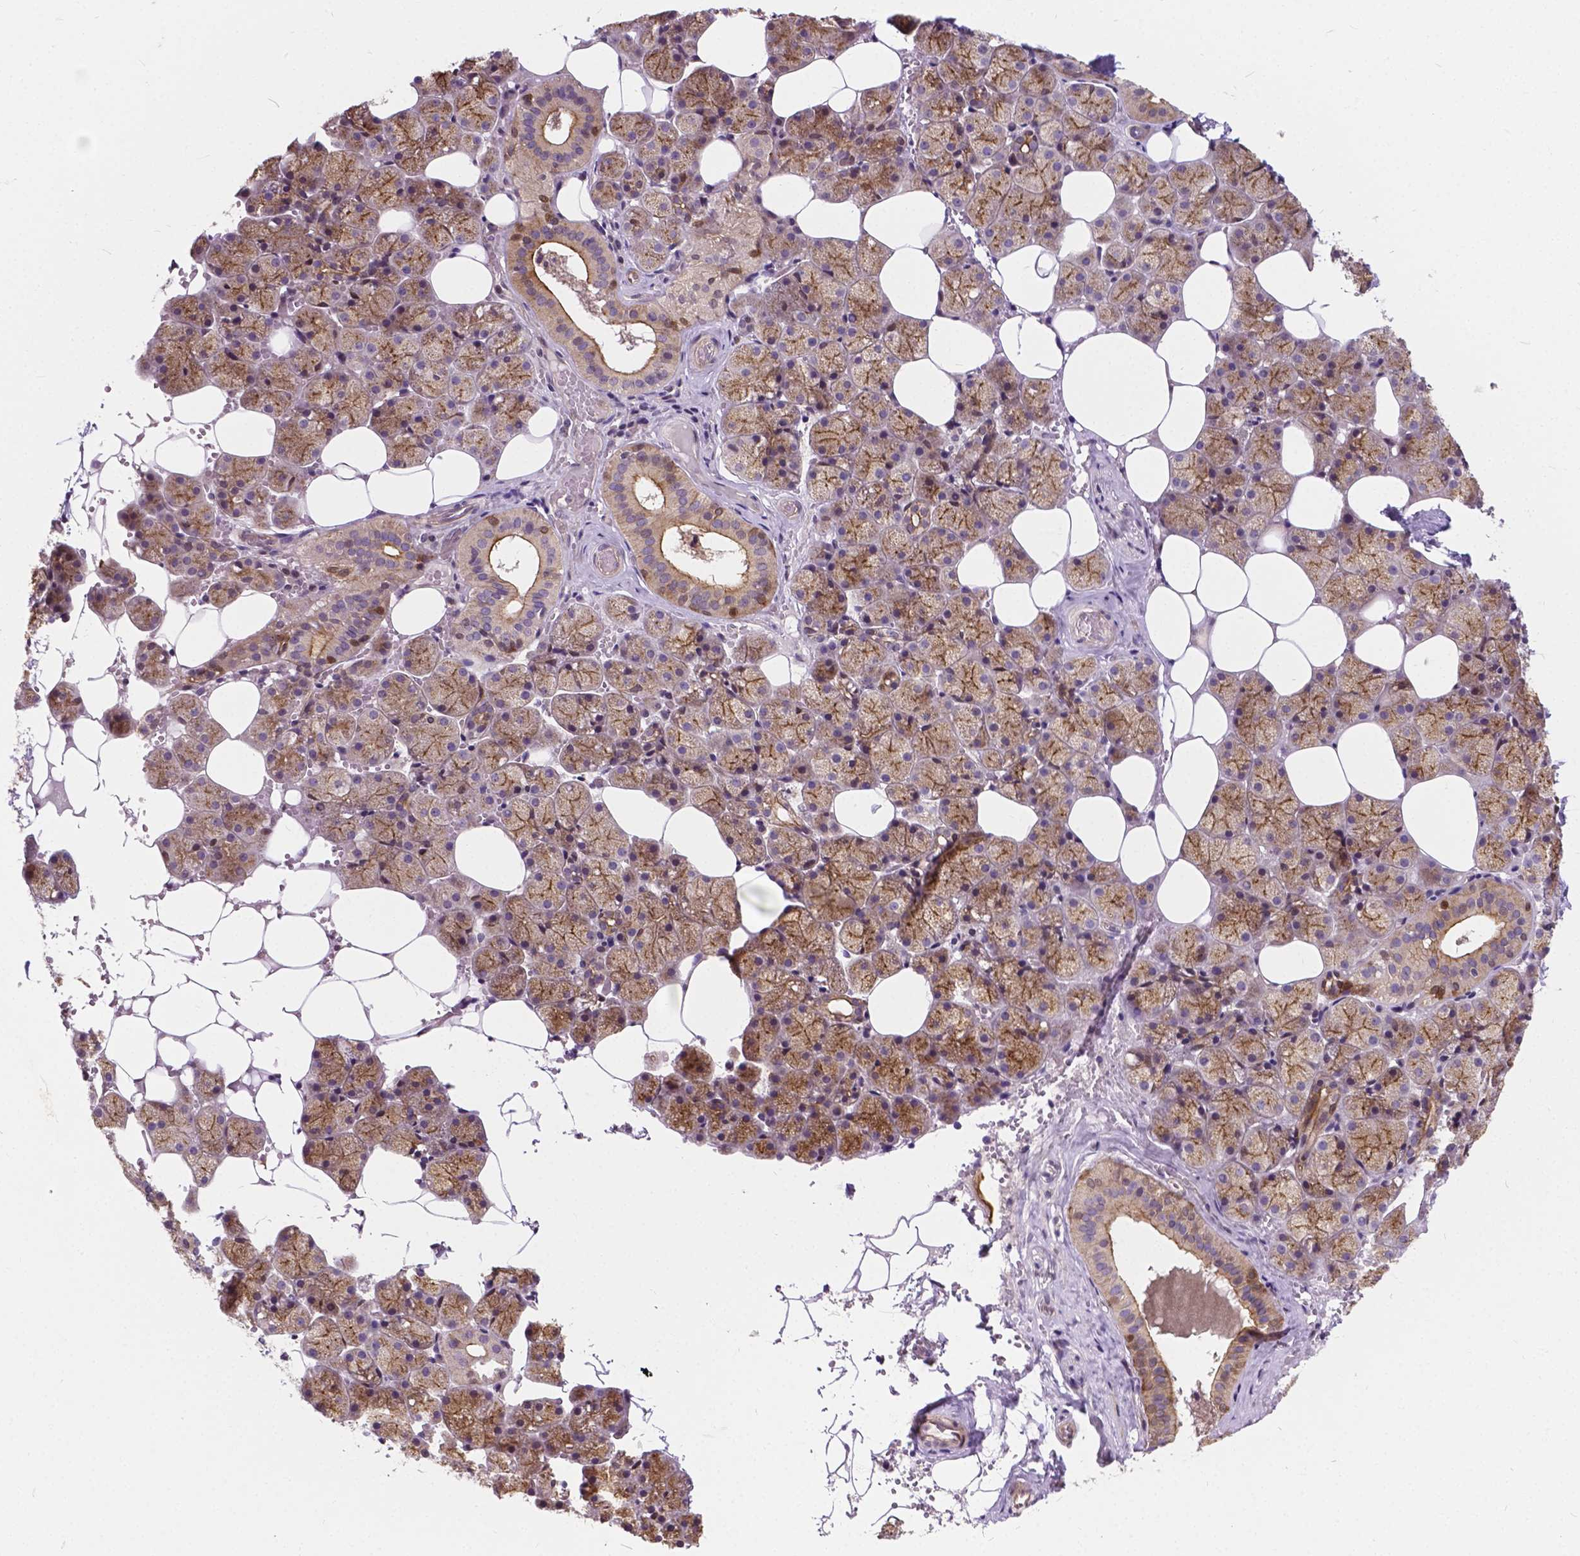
{"staining": {"intensity": "moderate", "quantity": ">75%", "location": "cytoplasmic/membranous"}, "tissue": "salivary gland", "cell_type": "Glandular cells", "image_type": "normal", "snomed": [{"axis": "morphology", "description": "Normal tissue, NOS"}, {"axis": "topography", "description": "Salivary gland"}], "caption": "This micrograph reveals immunohistochemistry (IHC) staining of unremarkable human salivary gland, with medium moderate cytoplasmic/membranous positivity in approximately >75% of glandular cells.", "gene": "INPP5E", "patient": {"sex": "male", "age": 38}}